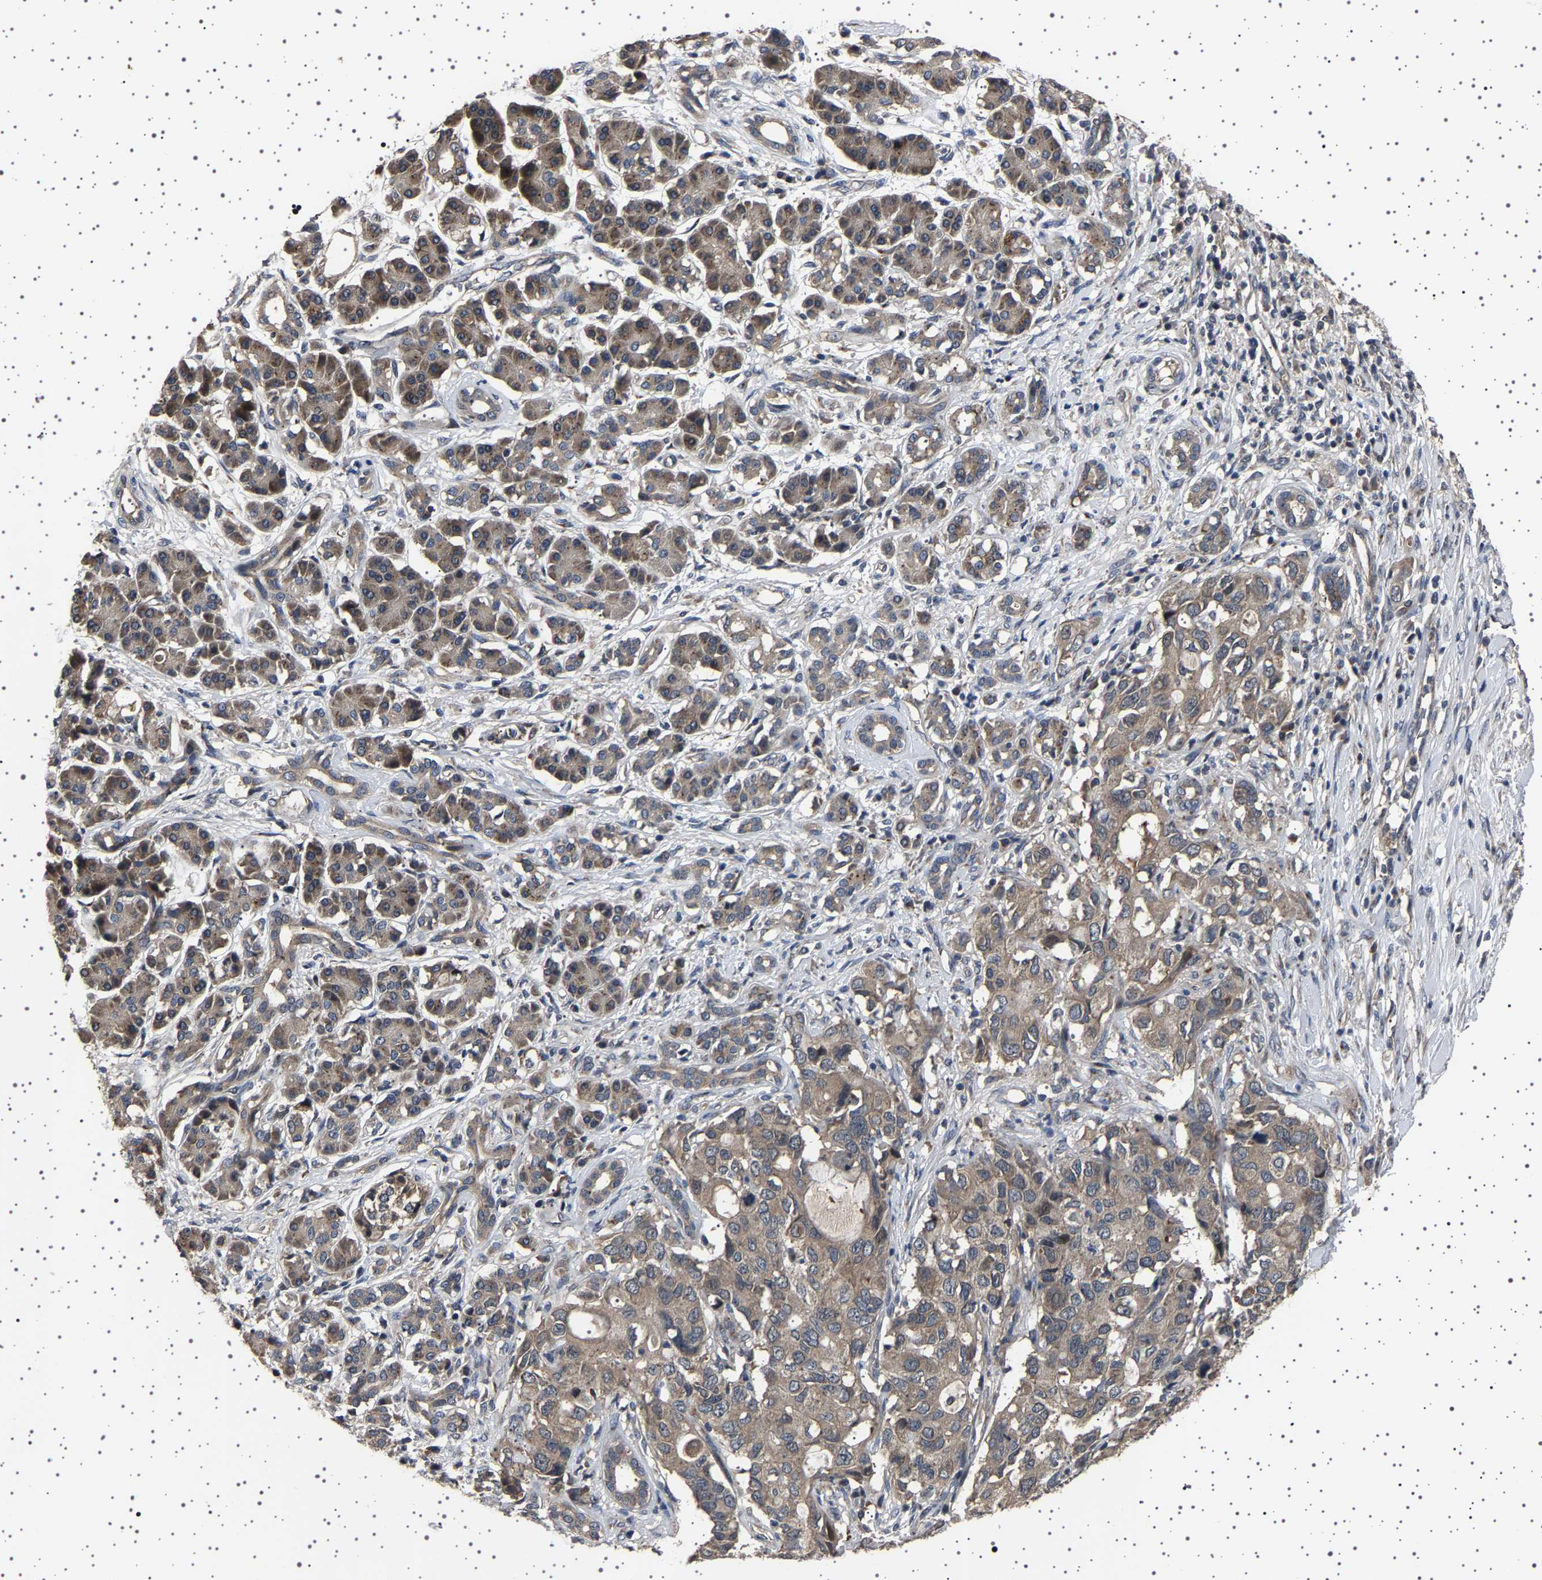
{"staining": {"intensity": "weak", "quantity": ">75%", "location": "cytoplasmic/membranous"}, "tissue": "pancreatic cancer", "cell_type": "Tumor cells", "image_type": "cancer", "snomed": [{"axis": "morphology", "description": "Adenocarcinoma, NOS"}, {"axis": "topography", "description": "Pancreas"}], "caption": "Pancreatic cancer (adenocarcinoma) stained with immunohistochemistry displays weak cytoplasmic/membranous staining in about >75% of tumor cells.", "gene": "NCKAP1", "patient": {"sex": "female", "age": 56}}